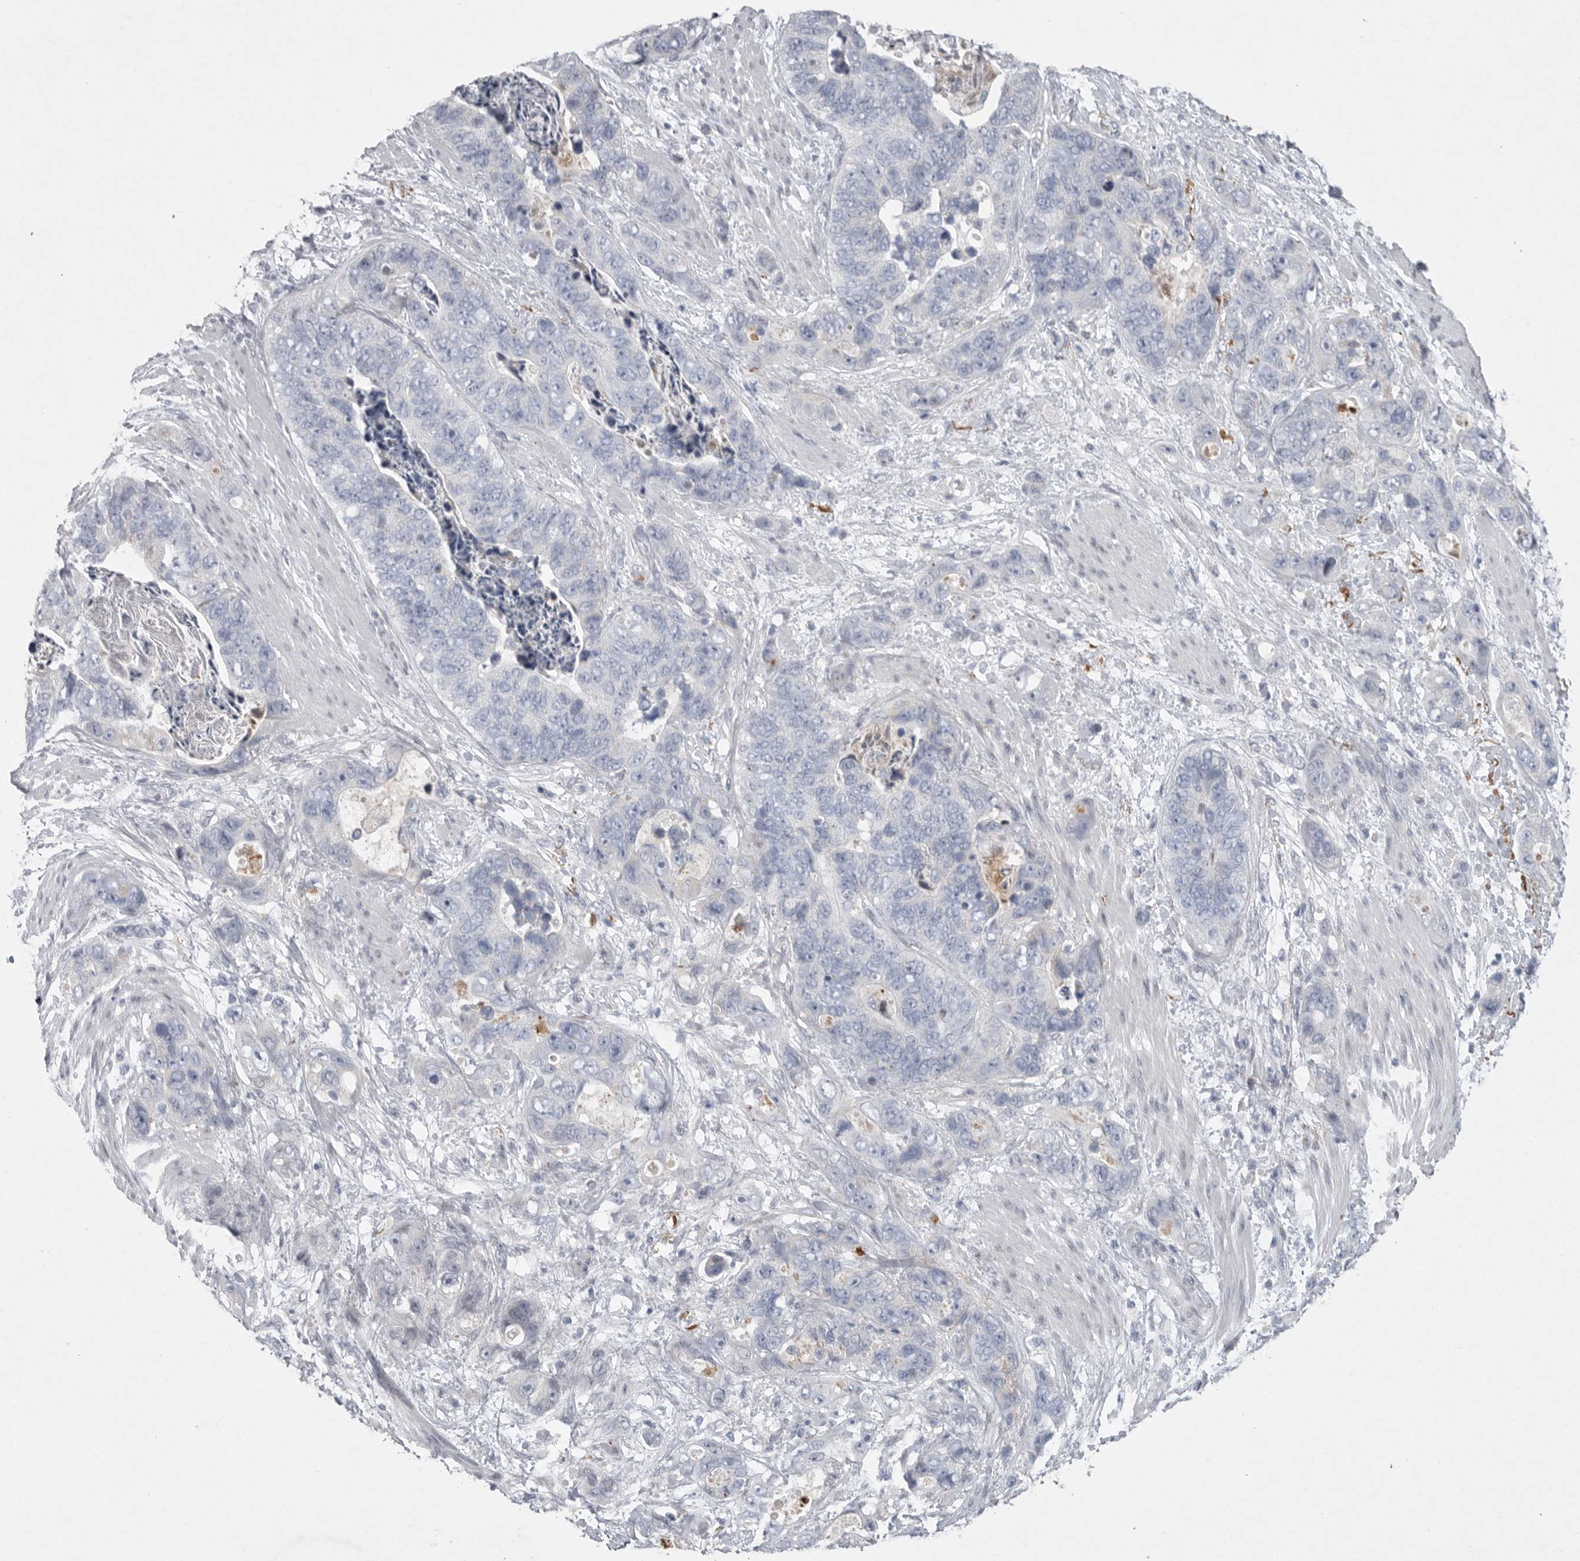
{"staining": {"intensity": "negative", "quantity": "none", "location": "none"}, "tissue": "stomach cancer", "cell_type": "Tumor cells", "image_type": "cancer", "snomed": [{"axis": "morphology", "description": "Normal tissue, NOS"}, {"axis": "morphology", "description": "Adenocarcinoma, NOS"}, {"axis": "topography", "description": "Stomach"}], "caption": "A high-resolution image shows immunohistochemistry (IHC) staining of adenocarcinoma (stomach), which exhibits no significant expression in tumor cells.", "gene": "CRP", "patient": {"sex": "female", "age": 89}}